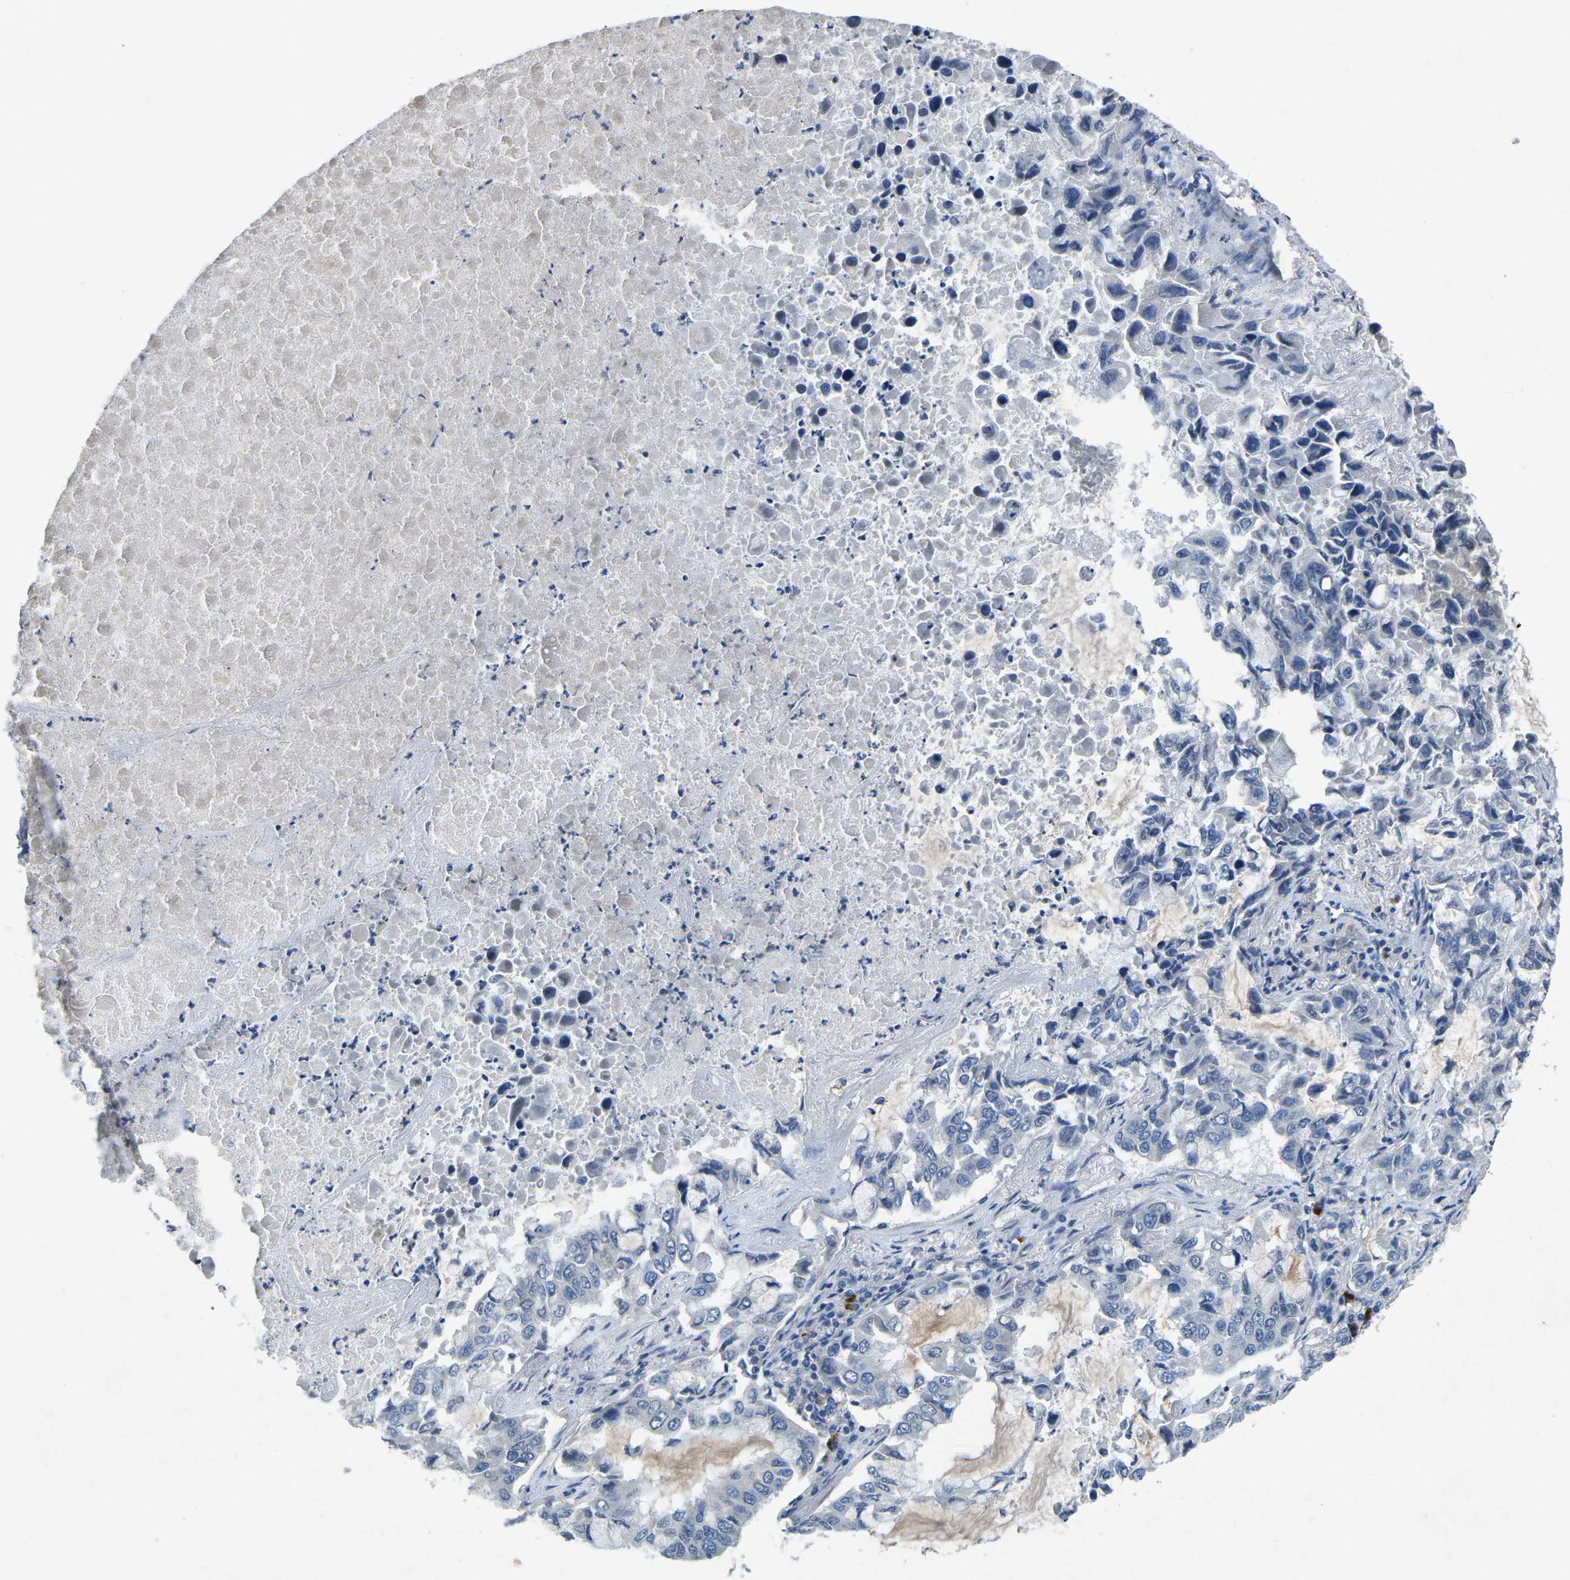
{"staining": {"intensity": "negative", "quantity": "none", "location": "none"}, "tissue": "lung cancer", "cell_type": "Tumor cells", "image_type": "cancer", "snomed": [{"axis": "morphology", "description": "Adenocarcinoma, NOS"}, {"axis": "topography", "description": "Lung"}], "caption": "There is no significant positivity in tumor cells of lung cancer.", "gene": "PLG", "patient": {"sex": "male", "age": 64}}